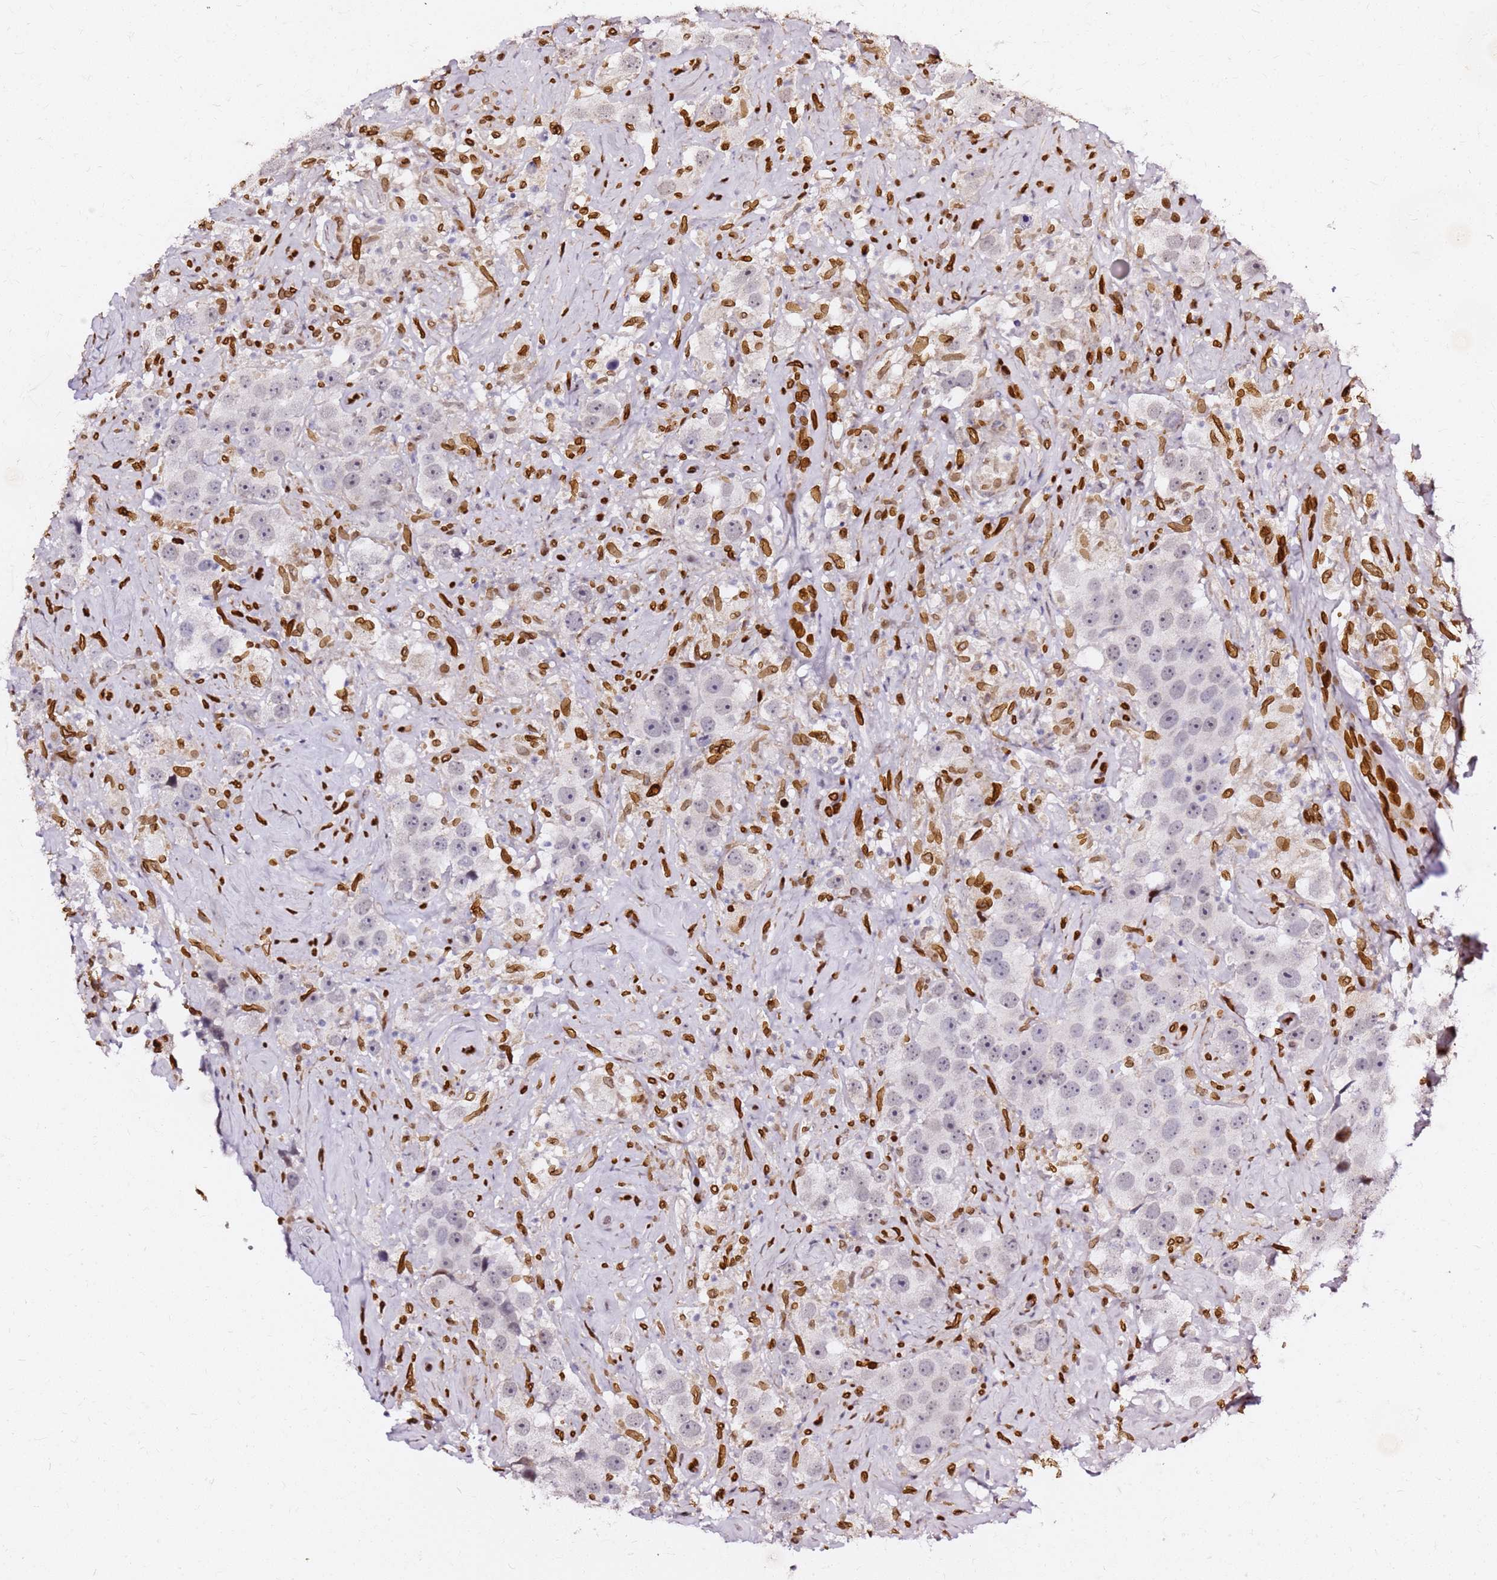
{"staining": {"intensity": "negative", "quantity": "none", "location": "none"}, "tissue": "testis cancer", "cell_type": "Tumor cells", "image_type": "cancer", "snomed": [{"axis": "morphology", "description": "Seminoma, NOS"}, {"axis": "topography", "description": "Testis"}], "caption": "Tumor cells are negative for protein expression in human testis seminoma. (Brightfield microscopy of DAB (3,3'-diaminobenzidine) immunohistochemistry (IHC) at high magnification).", "gene": "C6orf141", "patient": {"sex": "male", "age": 49}}